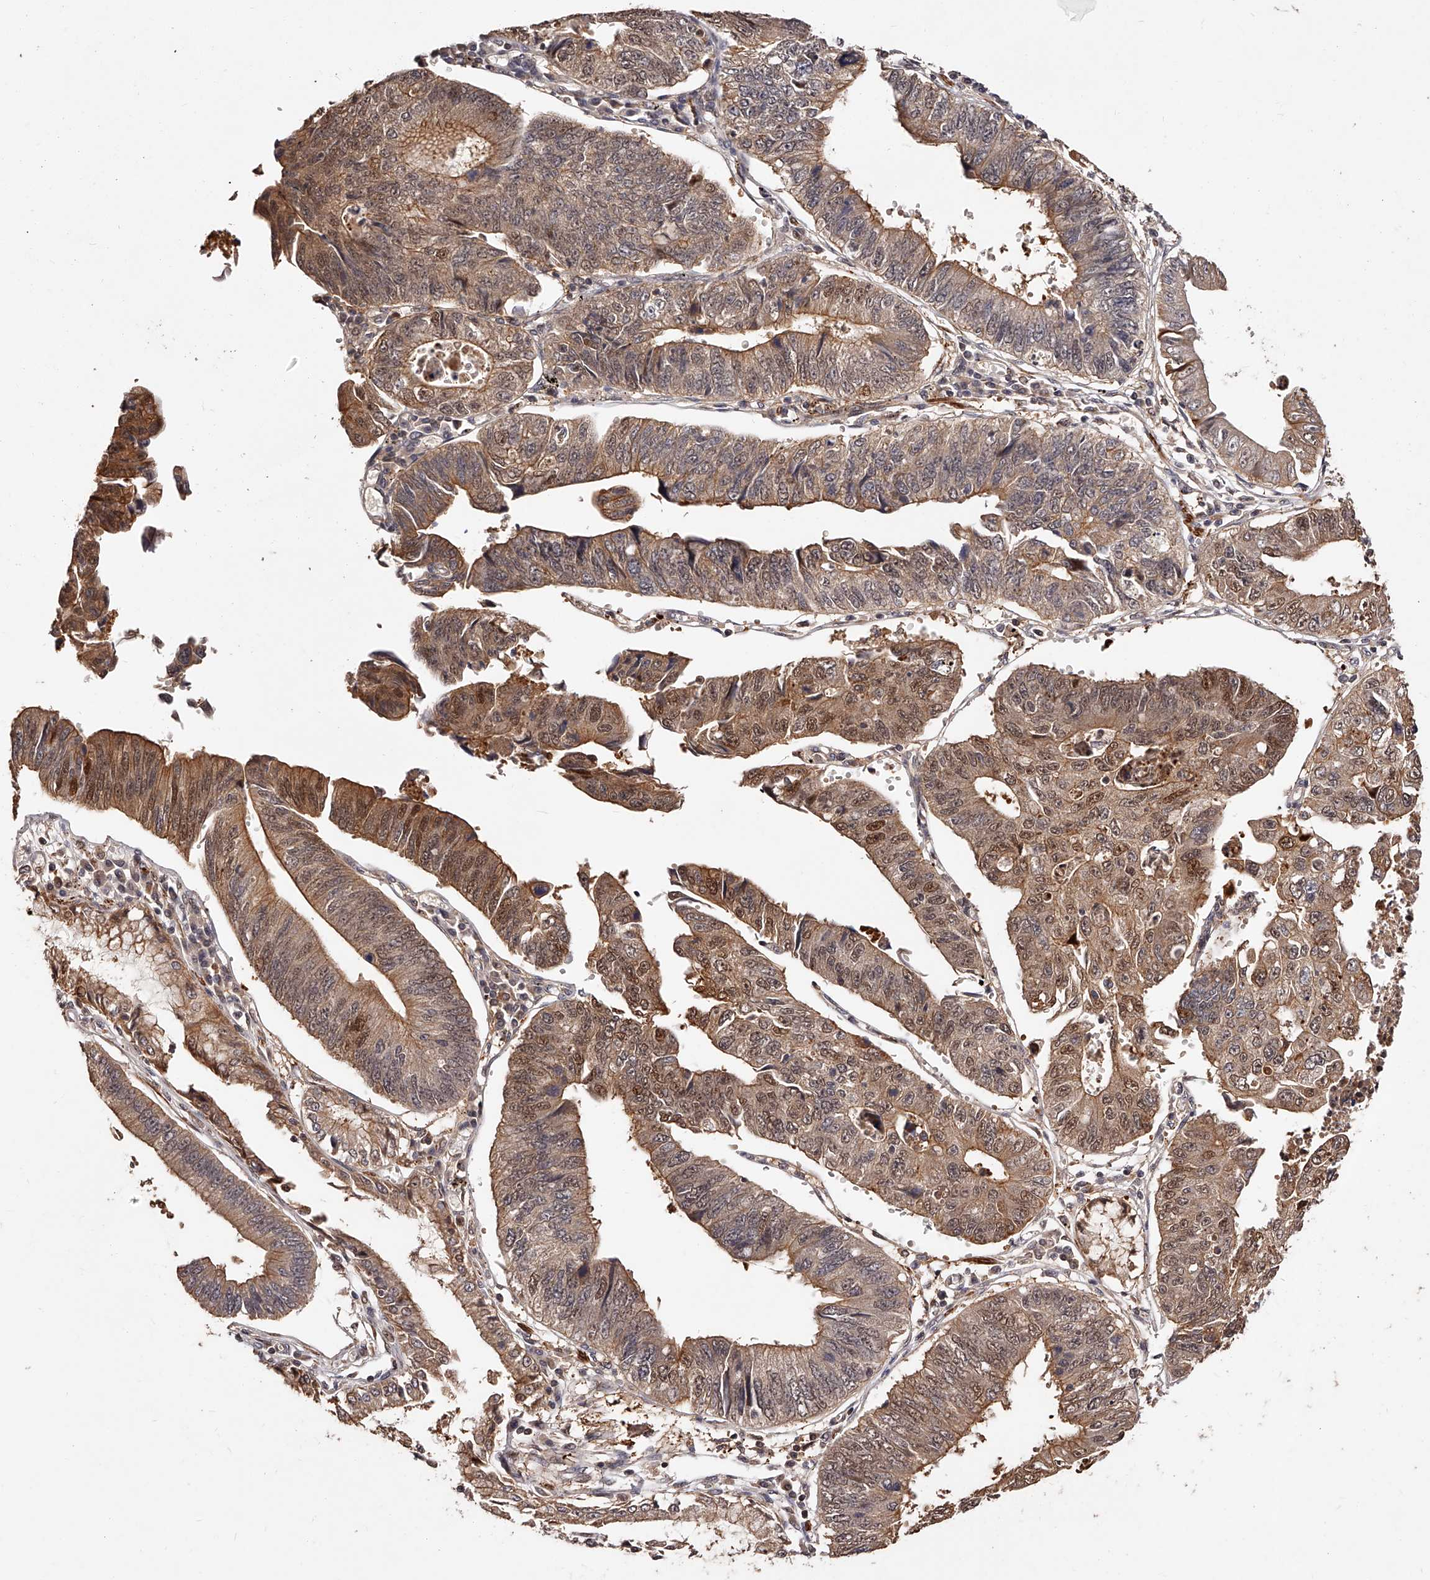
{"staining": {"intensity": "moderate", "quantity": ">75%", "location": "cytoplasmic/membranous,nuclear"}, "tissue": "stomach cancer", "cell_type": "Tumor cells", "image_type": "cancer", "snomed": [{"axis": "morphology", "description": "Adenocarcinoma, NOS"}, {"axis": "topography", "description": "Stomach"}], "caption": "DAB immunohistochemical staining of stomach adenocarcinoma demonstrates moderate cytoplasmic/membranous and nuclear protein positivity in about >75% of tumor cells. (brown staining indicates protein expression, while blue staining denotes nuclei).", "gene": "CUL7", "patient": {"sex": "male", "age": 59}}